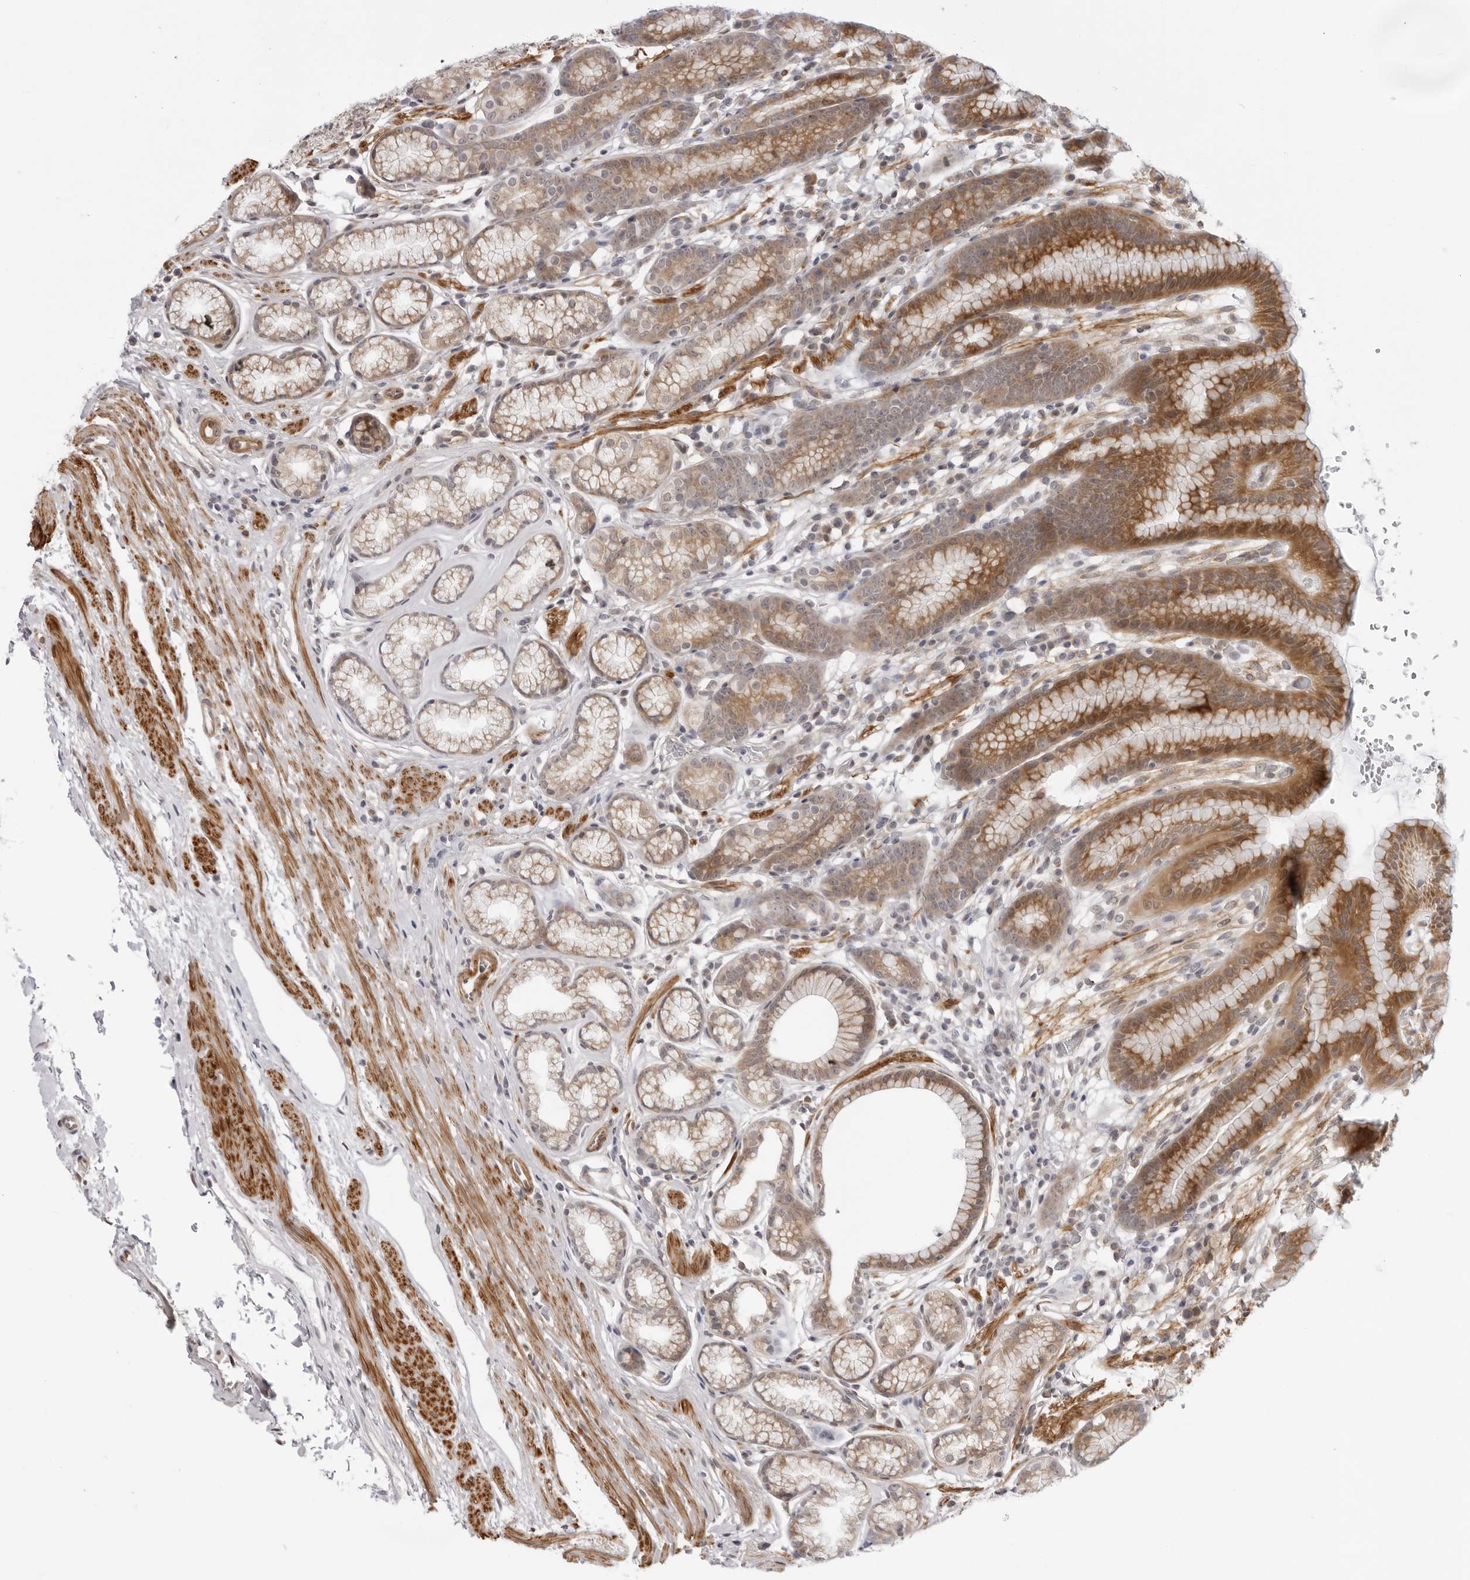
{"staining": {"intensity": "moderate", "quantity": ">75%", "location": "cytoplasmic/membranous,nuclear"}, "tissue": "stomach", "cell_type": "Glandular cells", "image_type": "normal", "snomed": [{"axis": "morphology", "description": "Normal tissue, NOS"}, {"axis": "topography", "description": "Stomach"}], "caption": "High-power microscopy captured an immunohistochemistry (IHC) photomicrograph of benign stomach, revealing moderate cytoplasmic/membranous,nuclear expression in about >75% of glandular cells.", "gene": "SRGAP2", "patient": {"sex": "male", "age": 42}}